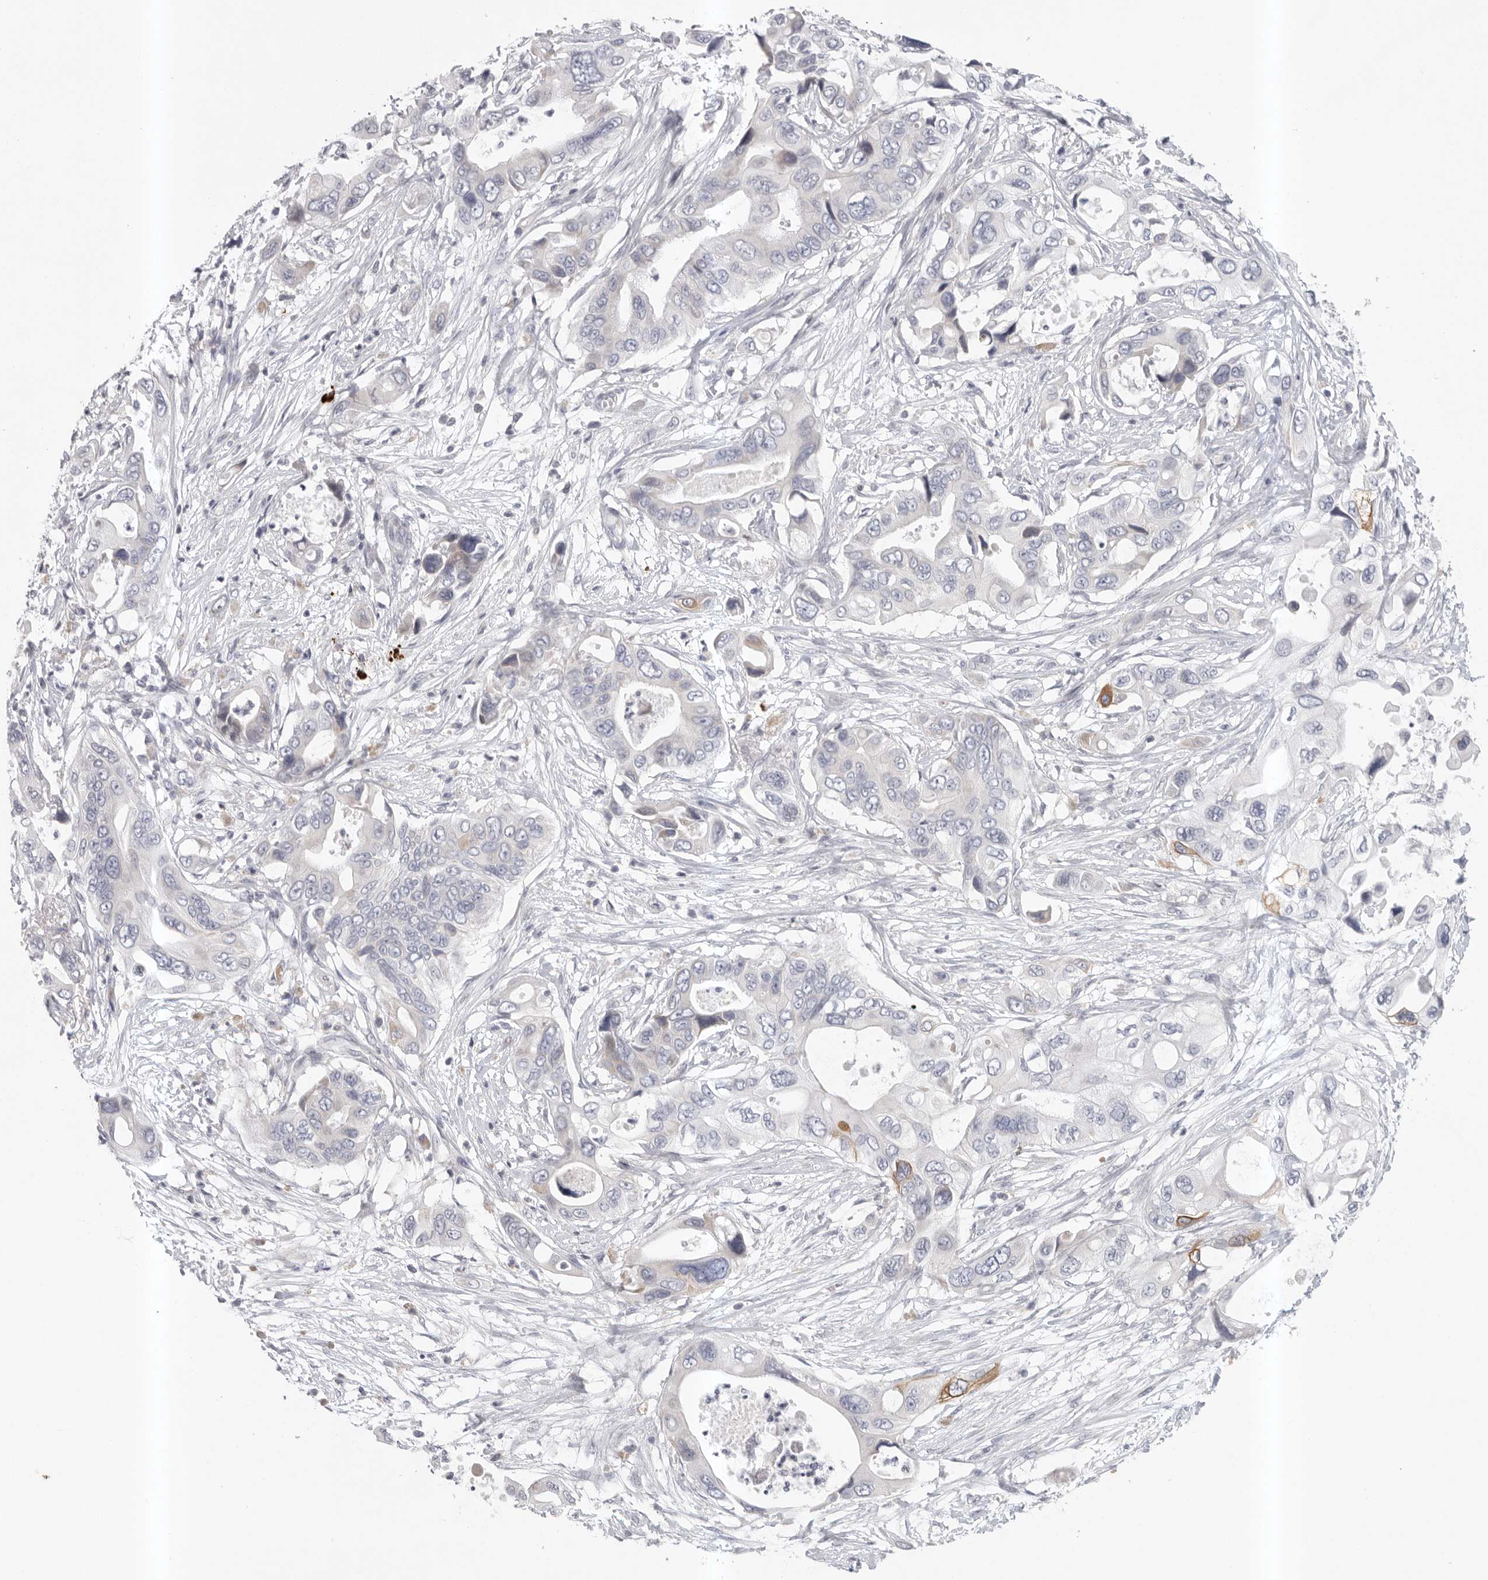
{"staining": {"intensity": "negative", "quantity": "none", "location": "none"}, "tissue": "pancreatic cancer", "cell_type": "Tumor cells", "image_type": "cancer", "snomed": [{"axis": "morphology", "description": "Adenocarcinoma, NOS"}, {"axis": "topography", "description": "Pancreas"}], "caption": "High power microscopy micrograph of an IHC photomicrograph of adenocarcinoma (pancreatic), revealing no significant staining in tumor cells.", "gene": "TMEM69", "patient": {"sex": "male", "age": 66}}